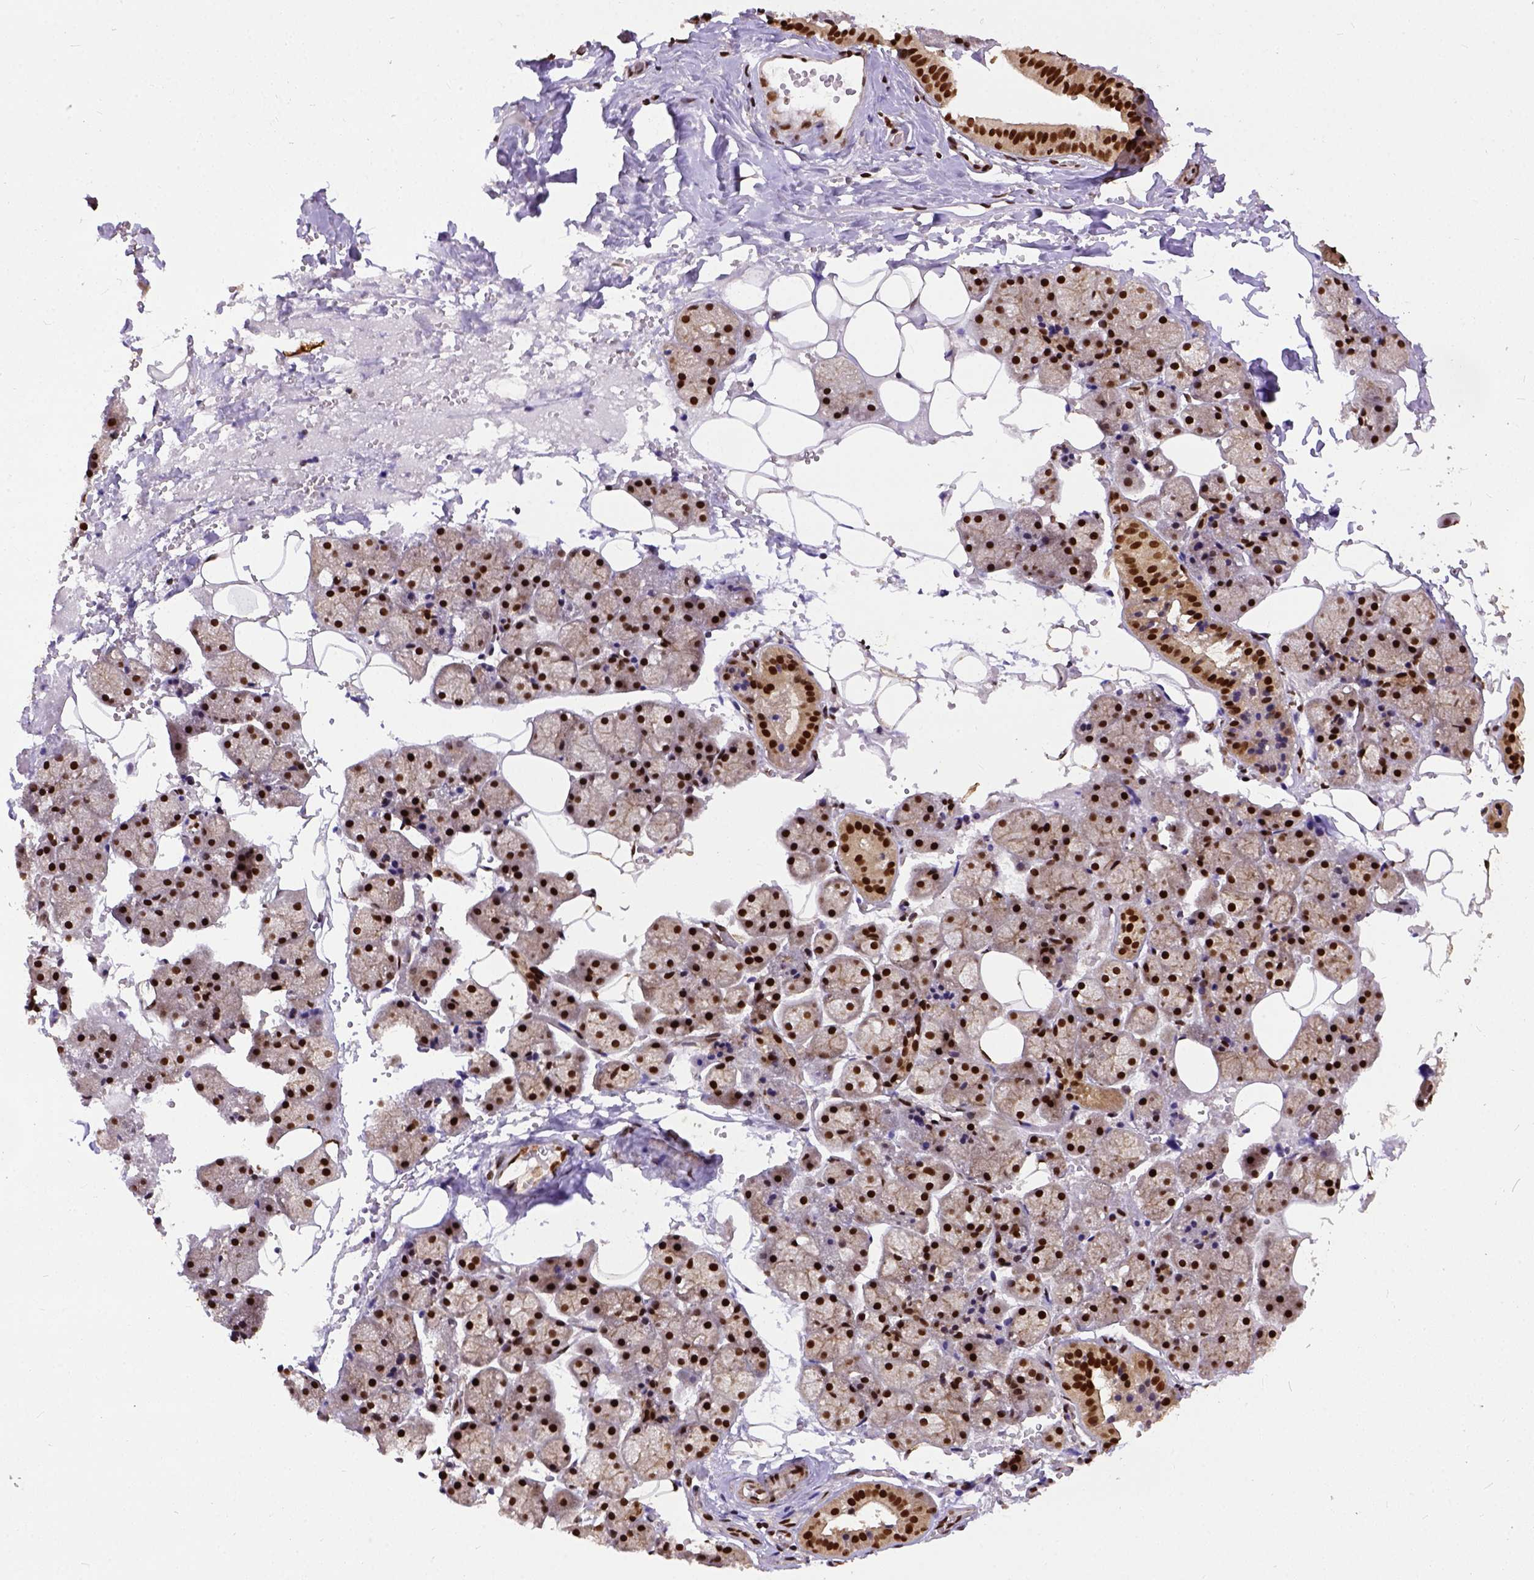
{"staining": {"intensity": "strong", "quantity": ">75%", "location": "nuclear"}, "tissue": "salivary gland", "cell_type": "Glandular cells", "image_type": "normal", "snomed": [{"axis": "morphology", "description": "Normal tissue, NOS"}, {"axis": "topography", "description": "Salivary gland"}], "caption": "High-magnification brightfield microscopy of unremarkable salivary gland stained with DAB (3,3'-diaminobenzidine) (brown) and counterstained with hematoxylin (blue). glandular cells exhibit strong nuclear staining is present in about>75% of cells. (DAB IHC with brightfield microscopy, high magnification).", "gene": "NACC1", "patient": {"sex": "male", "age": 38}}